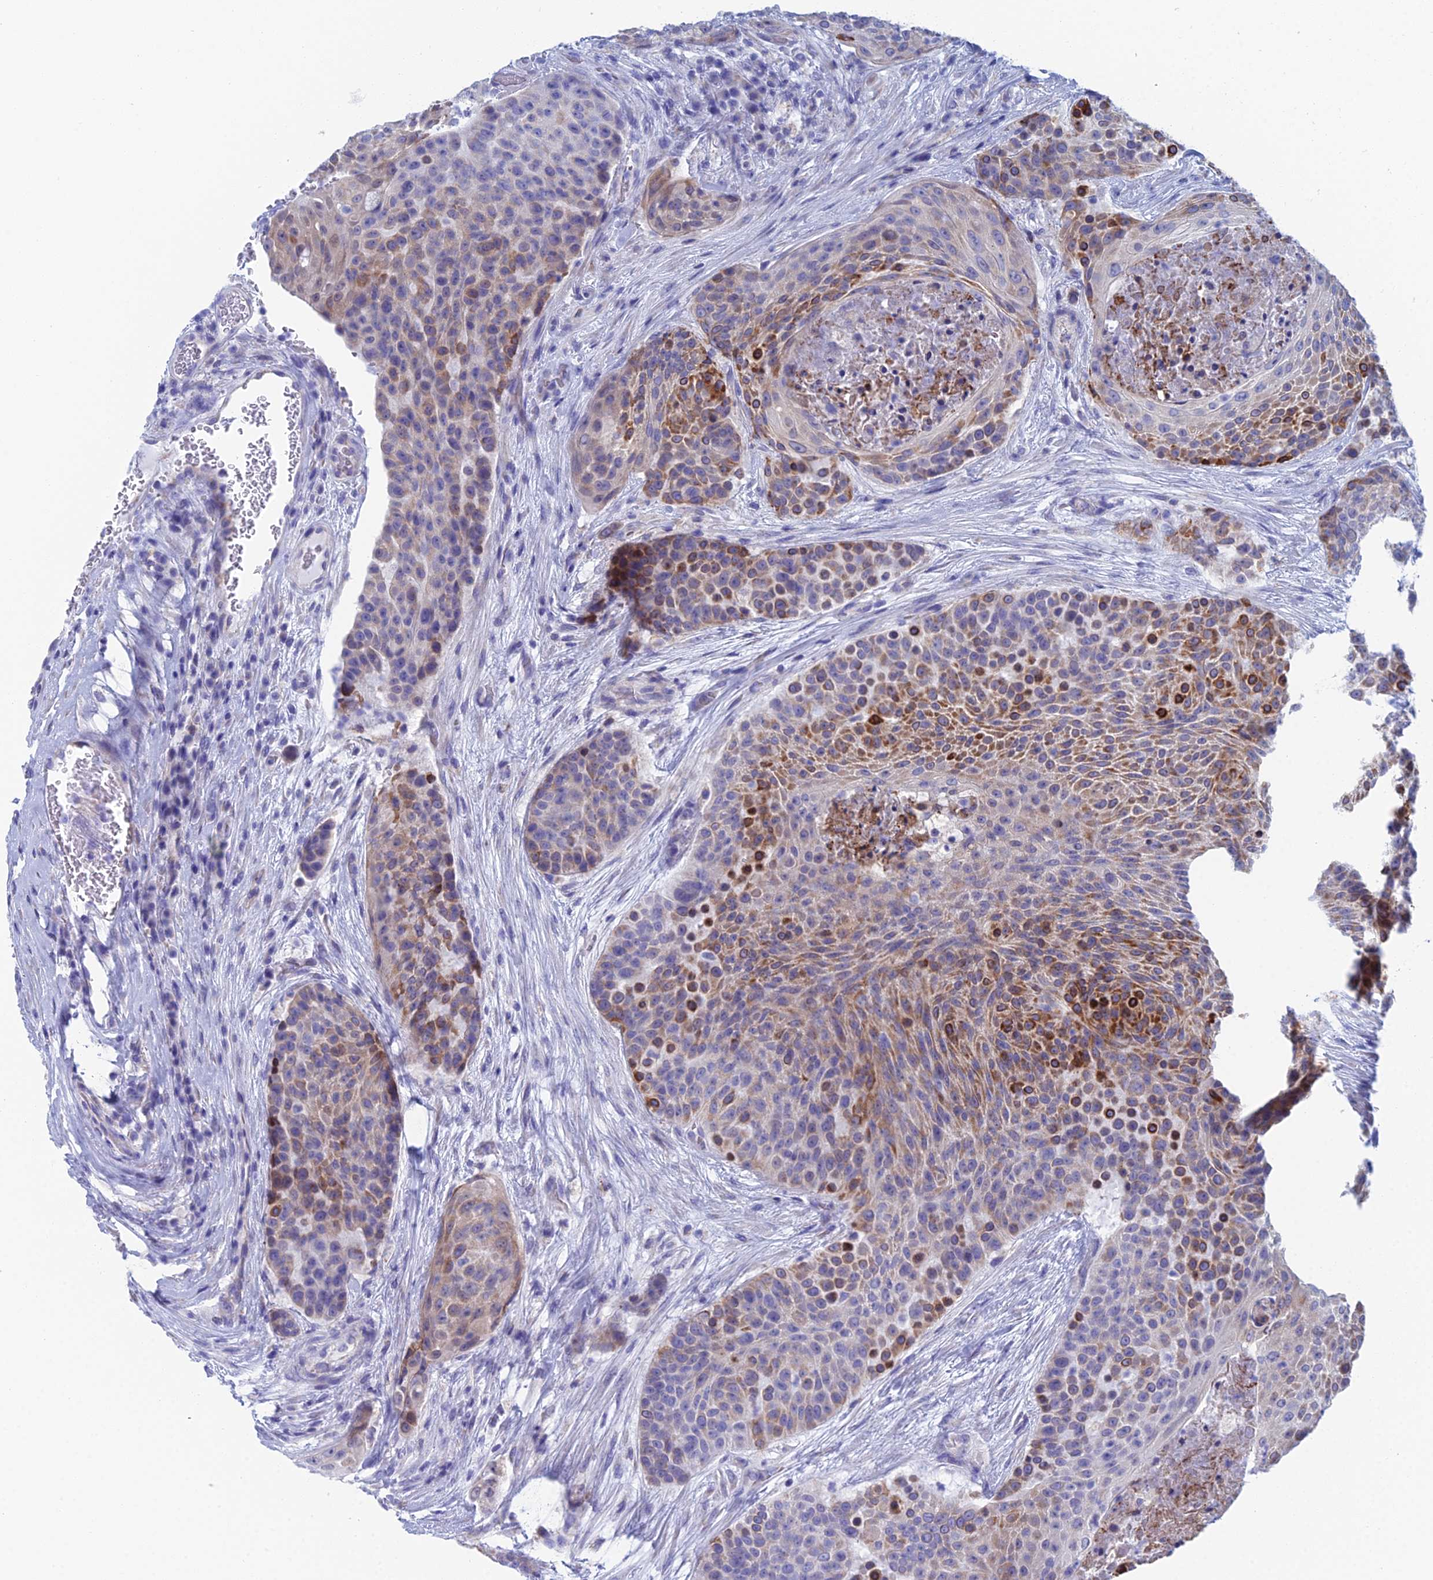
{"staining": {"intensity": "strong", "quantity": "<25%", "location": "cytoplasmic/membranous"}, "tissue": "urothelial cancer", "cell_type": "Tumor cells", "image_type": "cancer", "snomed": [{"axis": "morphology", "description": "Urothelial carcinoma, High grade"}, {"axis": "topography", "description": "Urinary bladder"}], "caption": "An image of urothelial carcinoma (high-grade) stained for a protein displays strong cytoplasmic/membranous brown staining in tumor cells.", "gene": "CFAP210", "patient": {"sex": "female", "age": 63}}